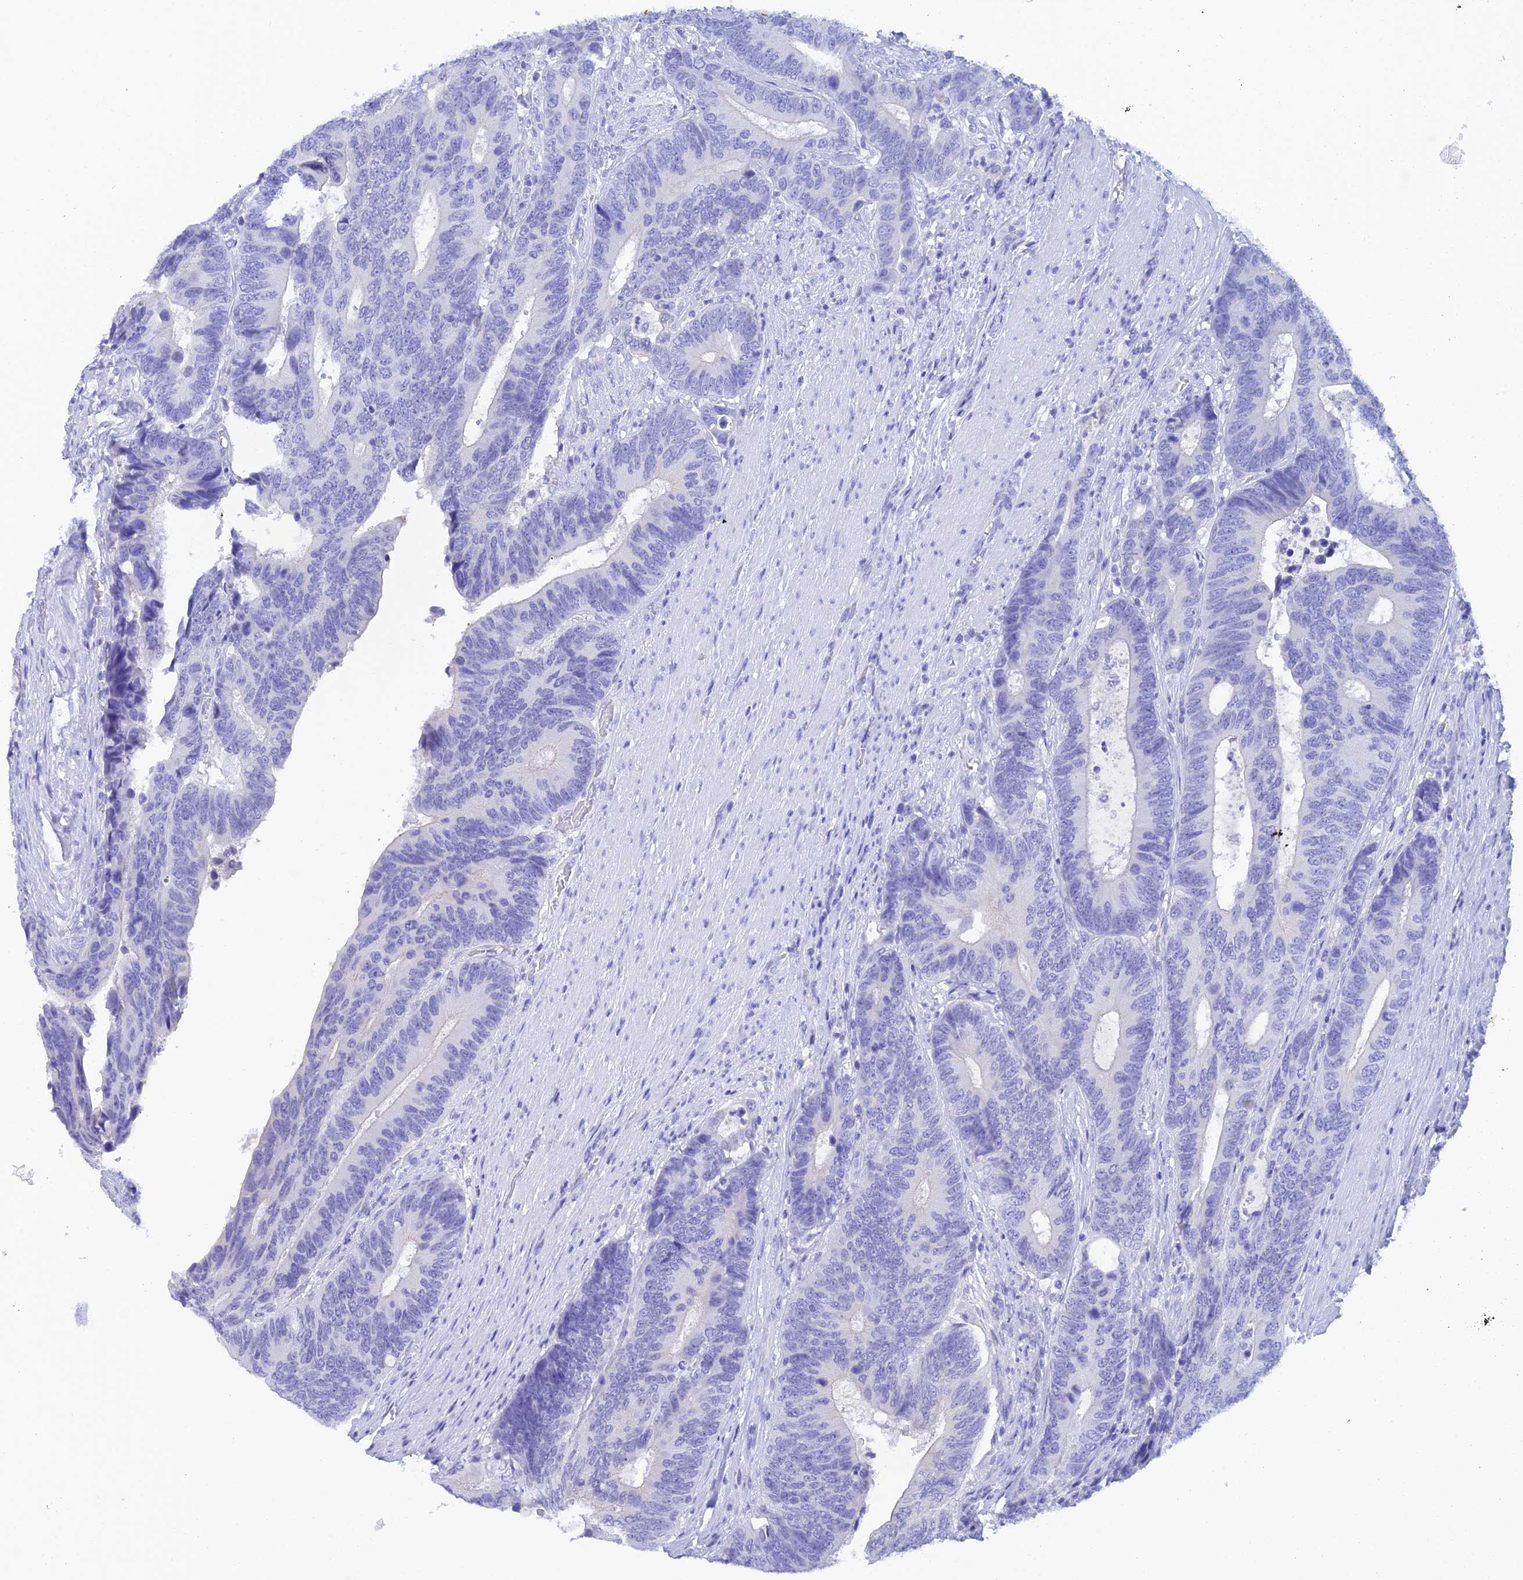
{"staining": {"intensity": "negative", "quantity": "none", "location": "none"}, "tissue": "colorectal cancer", "cell_type": "Tumor cells", "image_type": "cancer", "snomed": [{"axis": "morphology", "description": "Adenocarcinoma, NOS"}, {"axis": "topography", "description": "Colon"}], "caption": "Tumor cells are negative for brown protein staining in colorectal cancer.", "gene": "REG1A", "patient": {"sex": "male", "age": 87}}